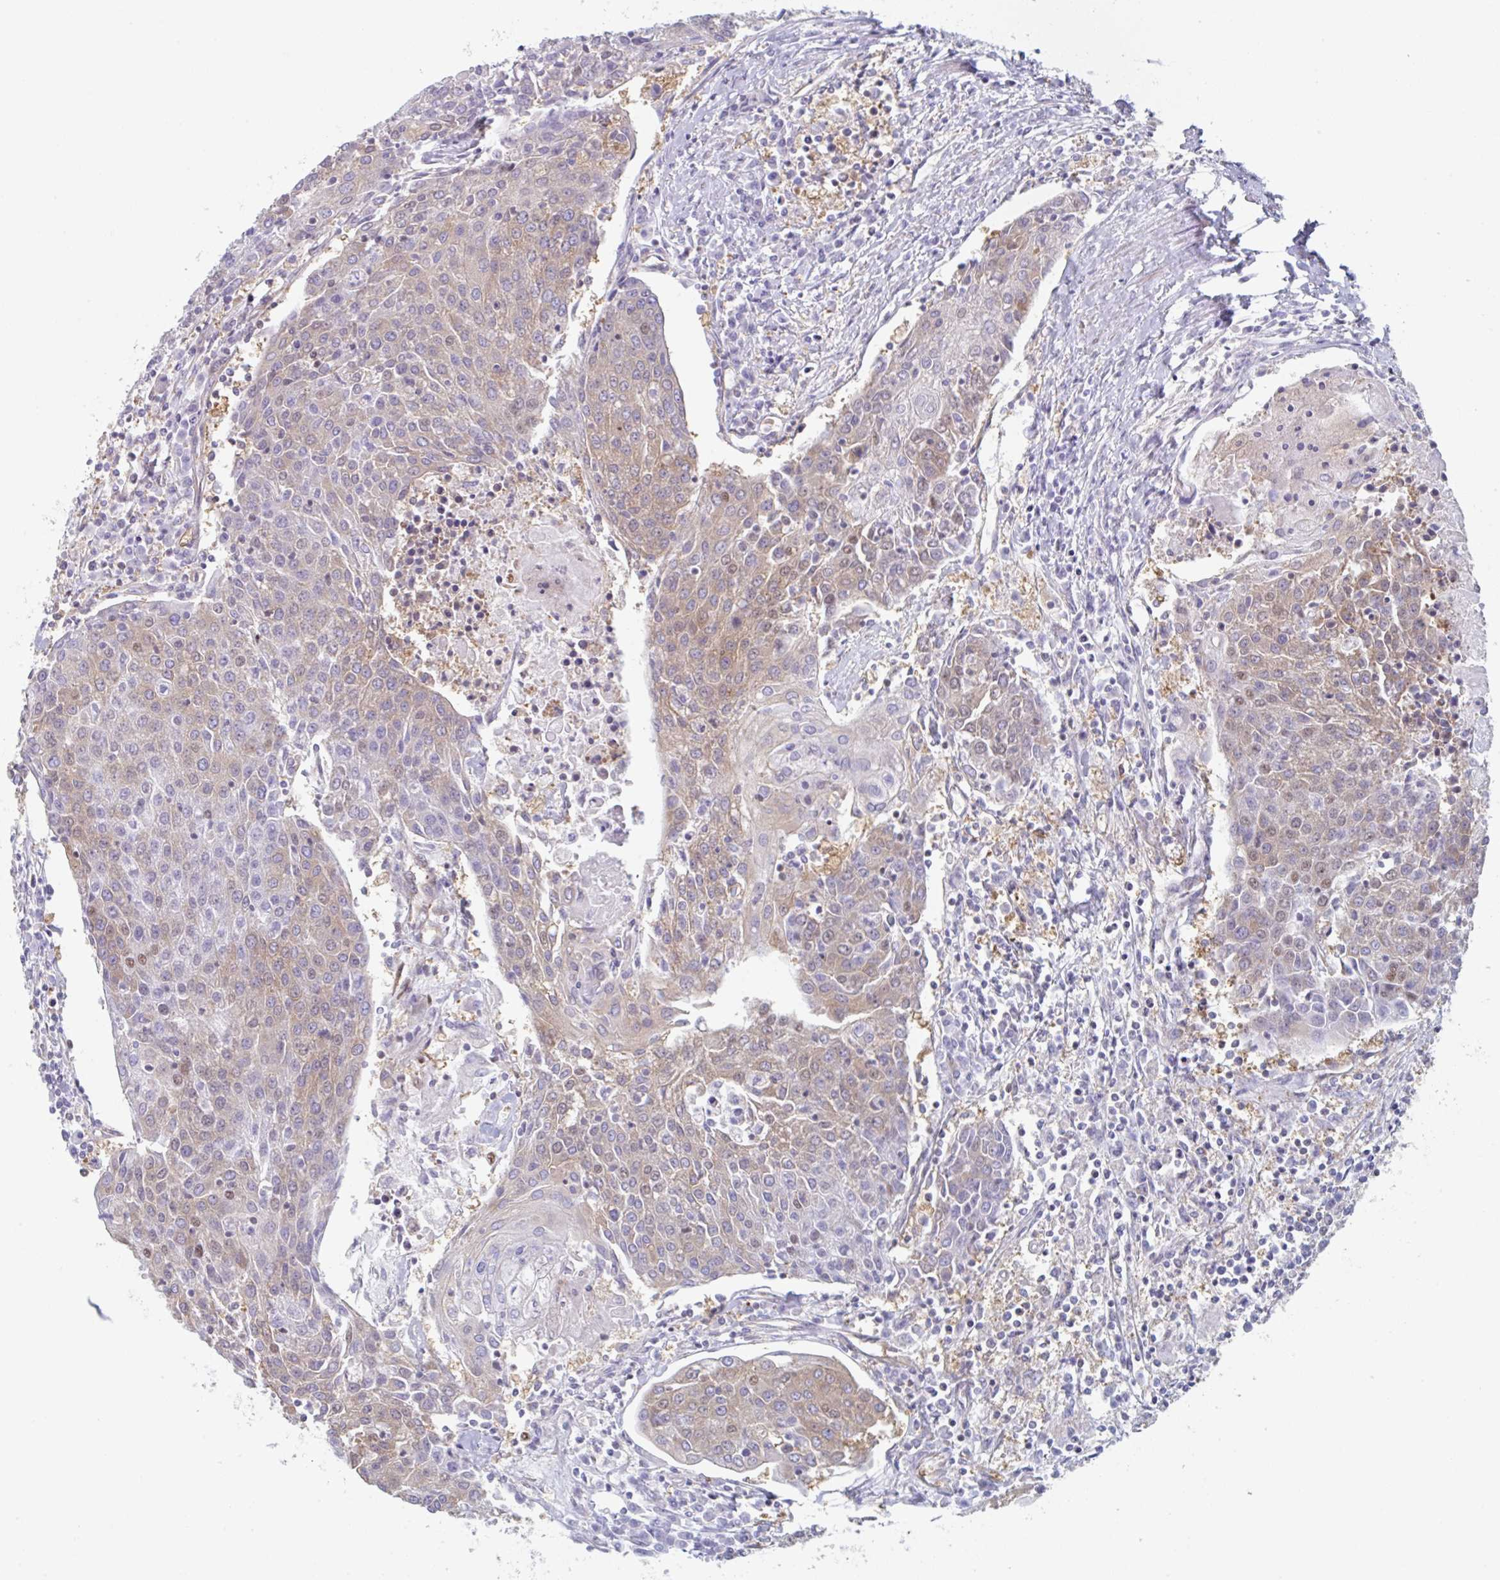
{"staining": {"intensity": "weak", "quantity": "25%-75%", "location": "cytoplasmic/membranous,nuclear"}, "tissue": "urothelial cancer", "cell_type": "Tumor cells", "image_type": "cancer", "snomed": [{"axis": "morphology", "description": "Urothelial carcinoma, High grade"}, {"axis": "topography", "description": "Urinary bladder"}], "caption": "This is an image of immunohistochemistry (IHC) staining of urothelial carcinoma (high-grade), which shows weak staining in the cytoplasmic/membranous and nuclear of tumor cells.", "gene": "AMPD2", "patient": {"sex": "female", "age": 85}}